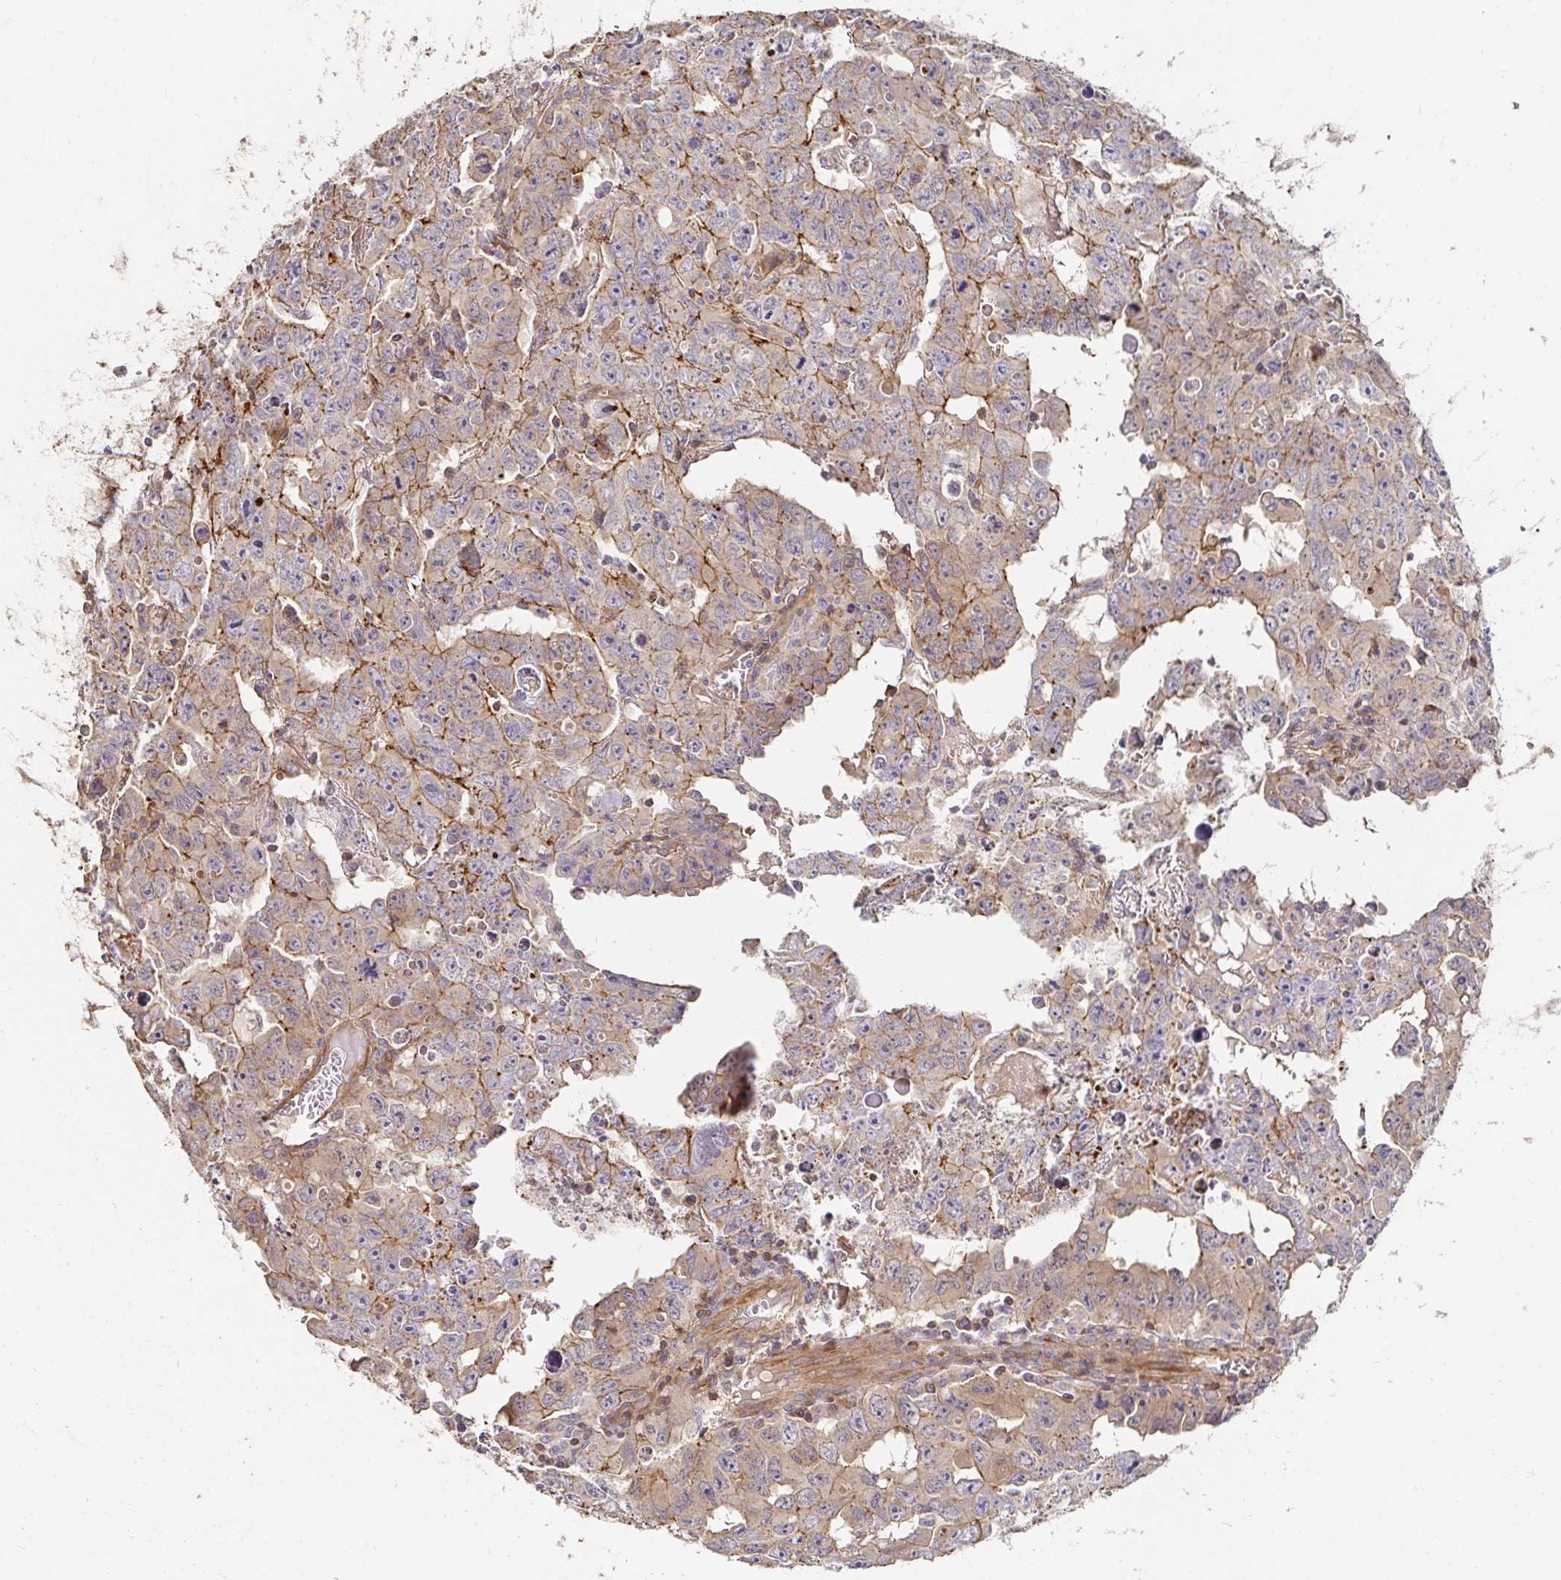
{"staining": {"intensity": "moderate", "quantity": "25%-75%", "location": "cytoplasmic/membranous"}, "tissue": "testis cancer", "cell_type": "Tumor cells", "image_type": "cancer", "snomed": [{"axis": "morphology", "description": "Carcinoma, Embryonal, NOS"}, {"axis": "topography", "description": "Testis"}], "caption": "Protein expression by immunohistochemistry (IHC) displays moderate cytoplasmic/membranous positivity in approximately 25%-75% of tumor cells in embryonal carcinoma (testis).", "gene": "APBB1", "patient": {"sex": "male", "age": 22}}